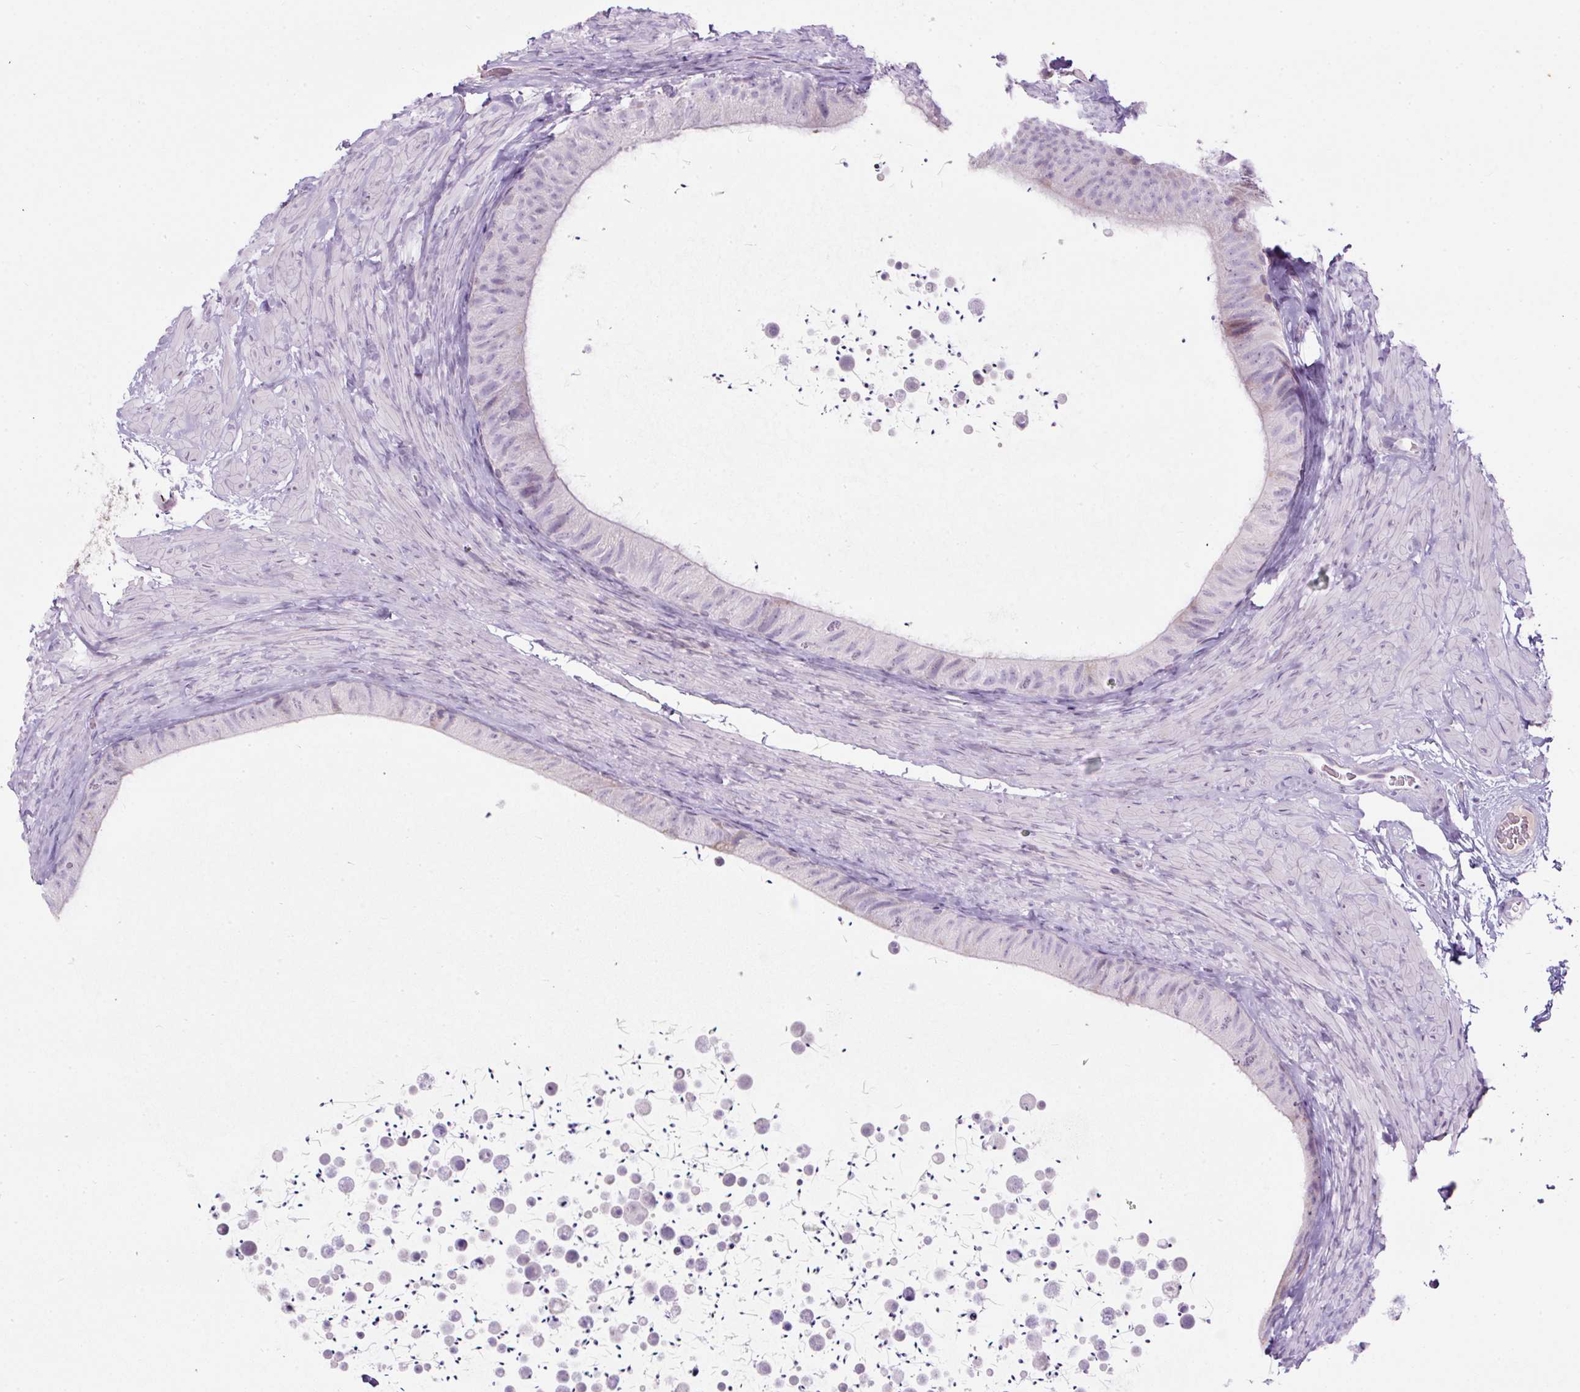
{"staining": {"intensity": "moderate", "quantity": "<25%", "location": "cytoplasmic/membranous"}, "tissue": "epididymis", "cell_type": "Glandular cells", "image_type": "normal", "snomed": [{"axis": "morphology", "description": "Normal tissue, NOS"}, {"axis": "topography", "description": "Epididymis, spermatic cord, NOS"}, {"axis": "topography", "description": "Epididymis"}], "caption": "The histopathology image reveals a brown stain indicating the presence of a protein in the cytoplasmic/membranous of glandular cells in epididymis. (DAB (3,3'-diaminobenzidine) IHC, brown staining for protein, blue staining for nuclei).", "gene": "FGFBP3", "patient": {"sex": "male", "age": 31}}